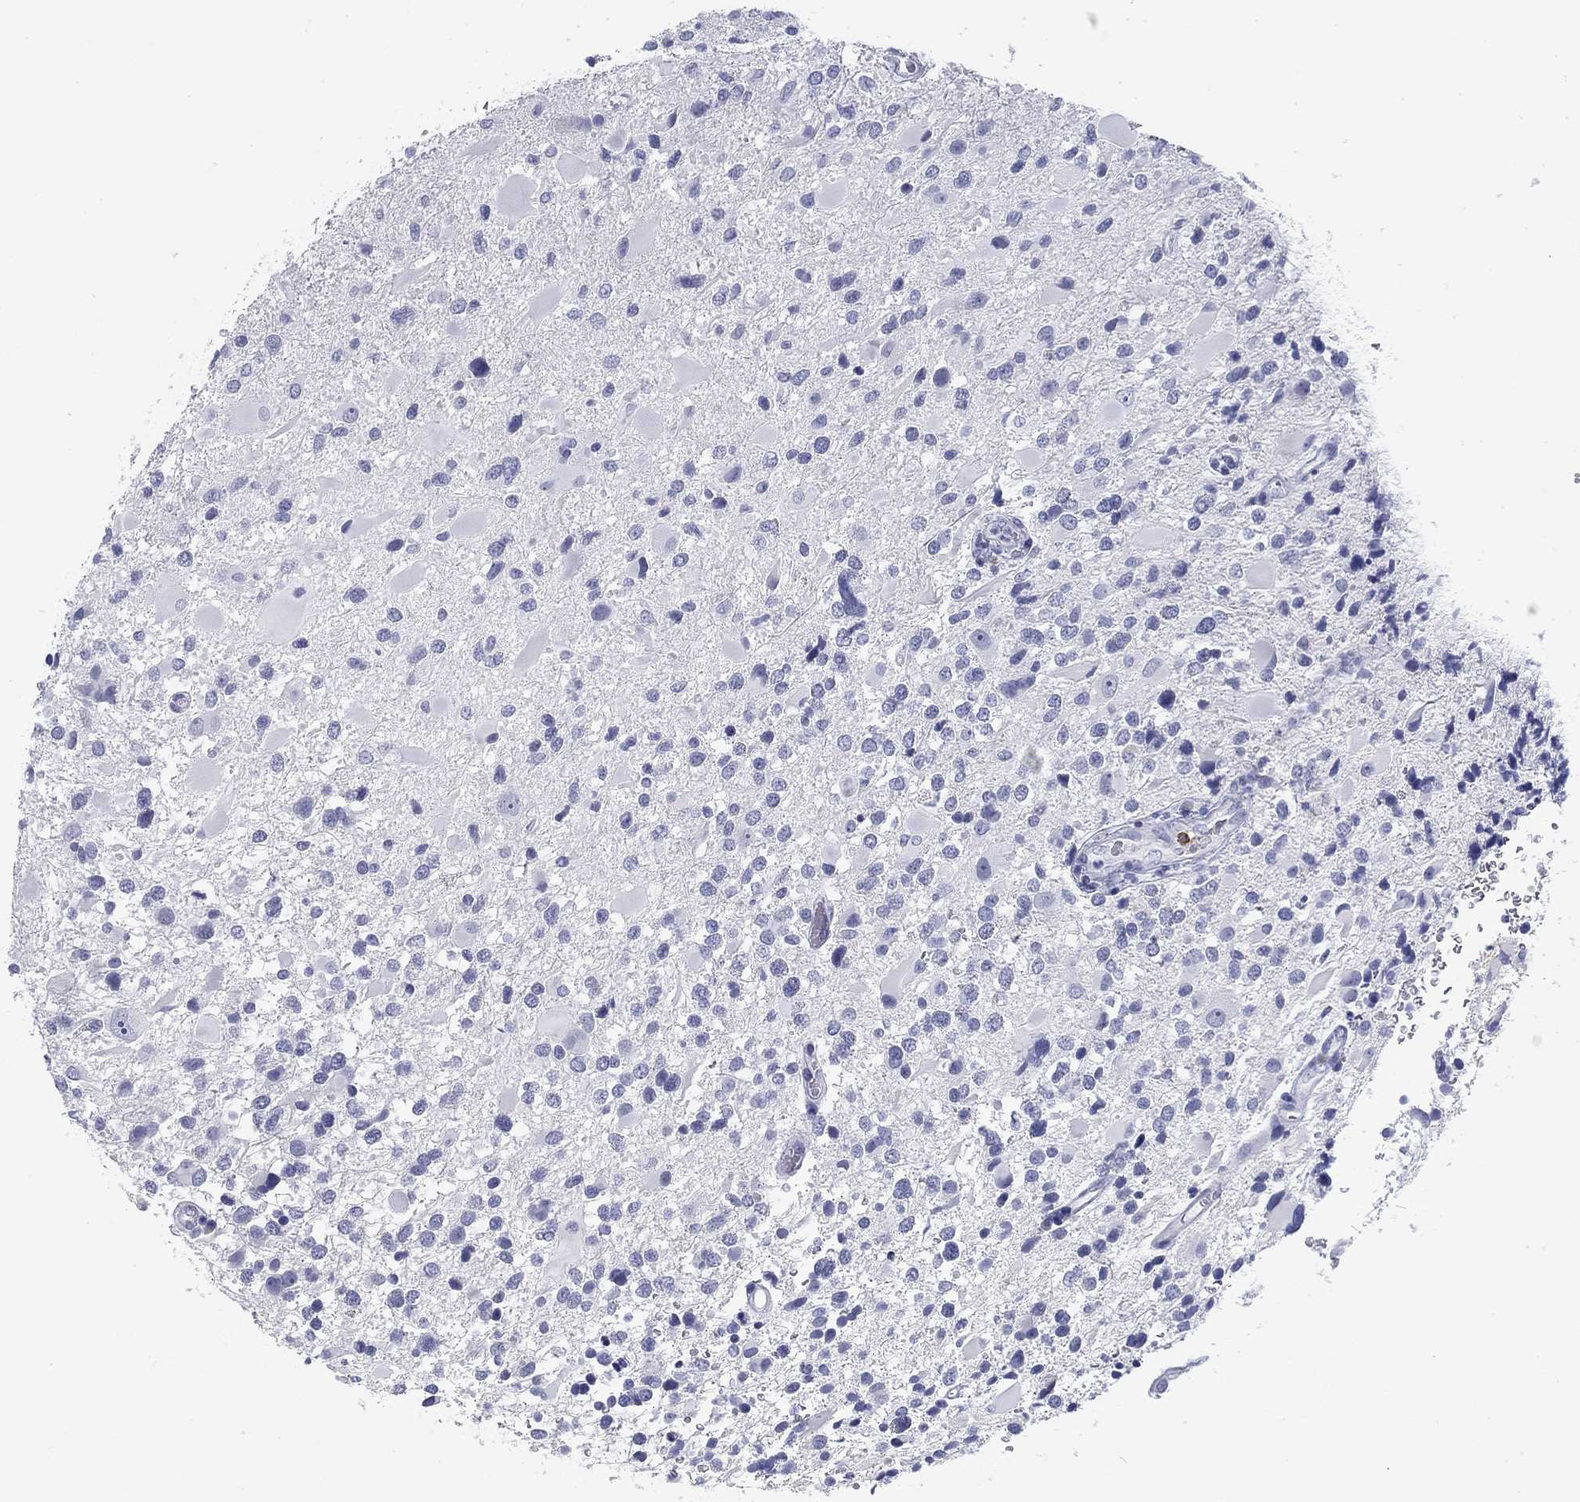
{"staining": {"intensity": "negative", "quantity": "none", "location": "none"}, "tissue": "glioma", "cell_type": "Tumor cells", "image_type": "cancer", "snomed": [{"axis": "morphology", "description": "Glioma, malignant, Low grade"}, {"axis": "topography", "description": "Brain"}], "caption": "Immunohistochemistry (IHC) micrograph of neoplastic tissue: human glioma stained with DAB reveals no significant protein positivity in tumor cells.", "gene": "CD79B", "patient": {"sex": "female", "age": 32}}